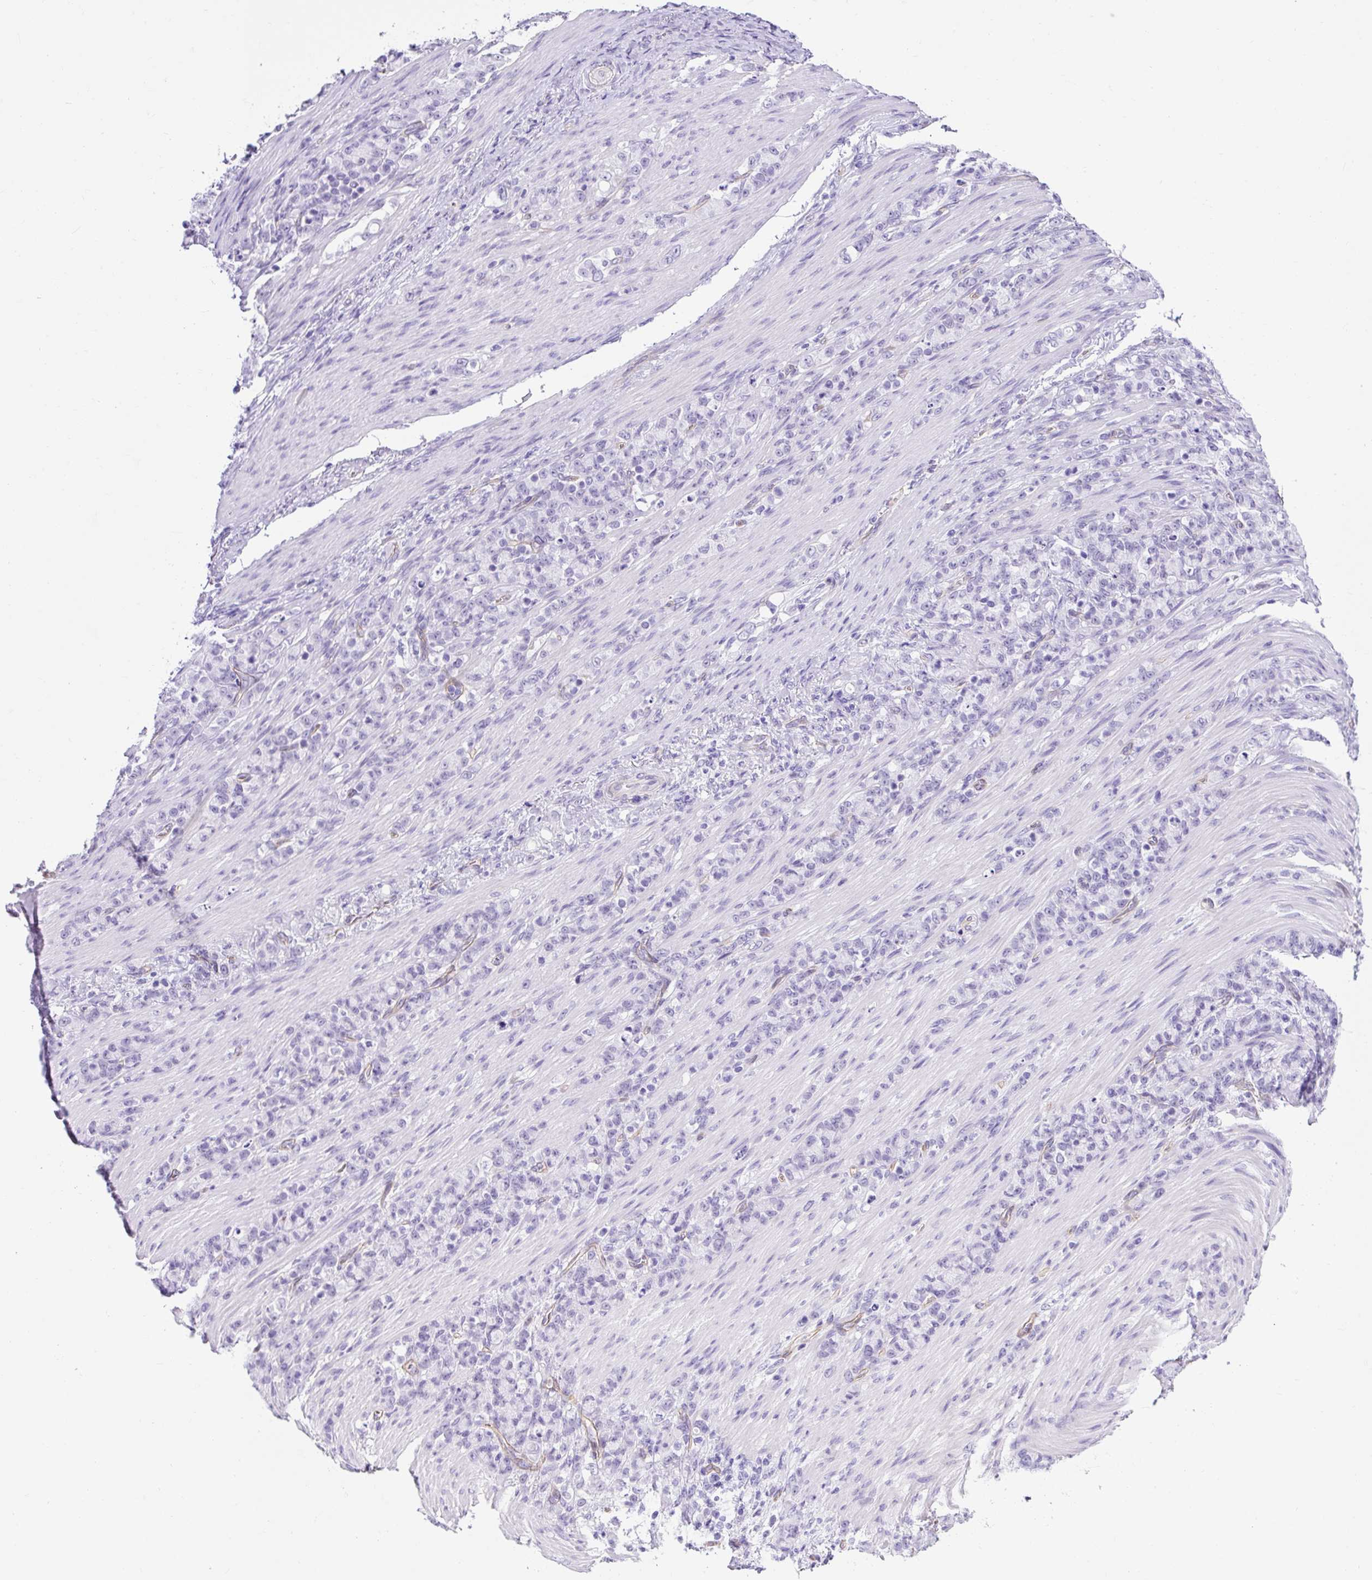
{"staining": {"intensity": "negative", "quantity": "none", "location": "none"}, "tissue": "stomach cancer", "cell_type": "Tumor cells", "image_type": "cancer", "snomed": [{"axis": "morphology", "description": "Adenocarcinoma, NOS"}, {"axis": "topography", "description": "Stomach"}], "caption": "Immunohistochemistry histopathology image of neoplastic tissue: stomach cancer stained with DAB (3,3'-diaminobenzidine) exhibits no significant protein expression in tumor cells. (IHC, brightfield microscopy, high magnification).", "gene": "KRT12", "patient": {"sex": "female", "age": 79}}